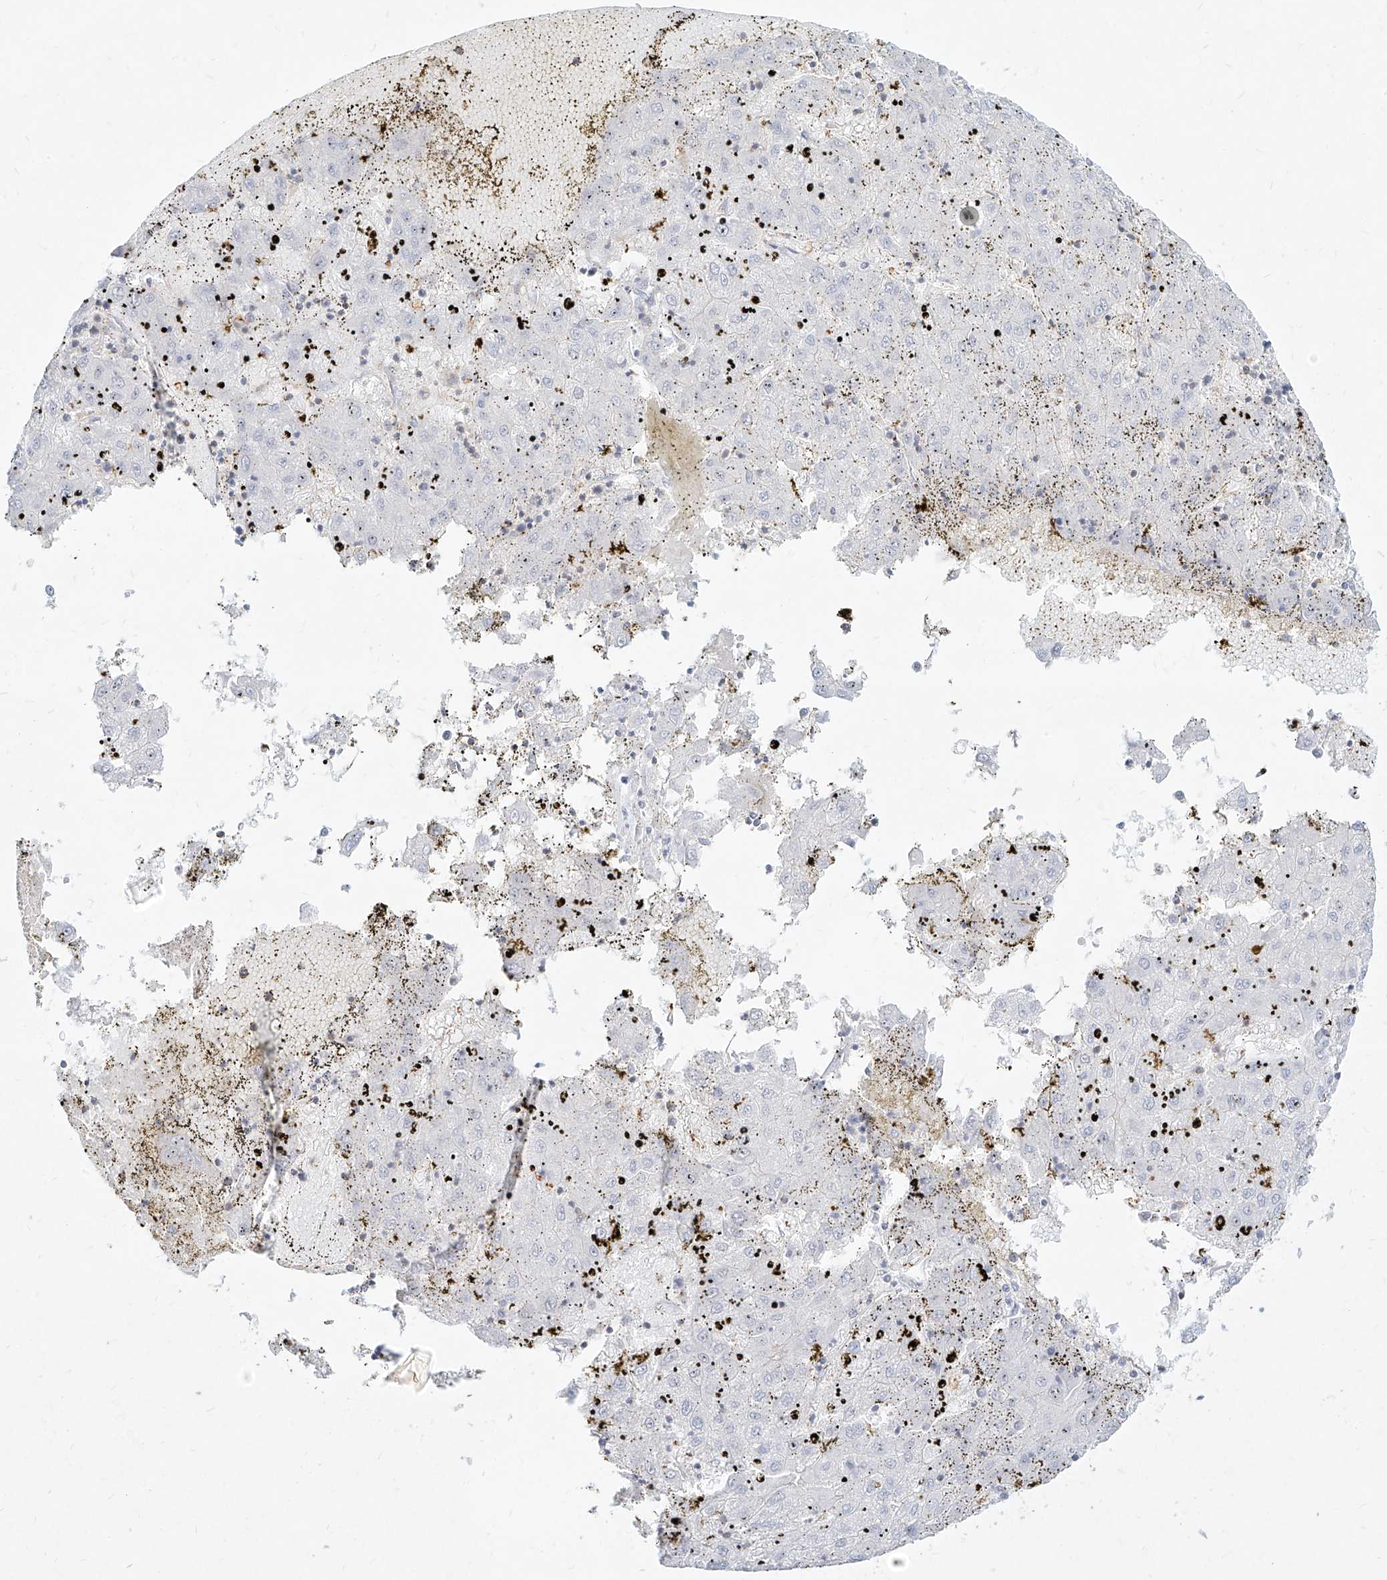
{"staining": {"intensity": "negative", "quantity": "none", "location": "none"}, "tissue": "liver cancer", "cell_type": "Tumor cells", "image_type": "cancer", "snomed": [{"axis": "morphology", "description": "Carcinoma, Hepatocellular, NOS"}, {"axis": "topography", "description": "Liver"}], "caption": "Tumor cells are negative for brown protein staining in liver hepatocellular carcinoma. The staining is performed using DAB (3,3'-diaminobenzidine) brown chromogen with nuclei counter-stained in using hematoxylin.", "gene": "SLC2A12", "patient": {"sex": "male", "age": 72}}